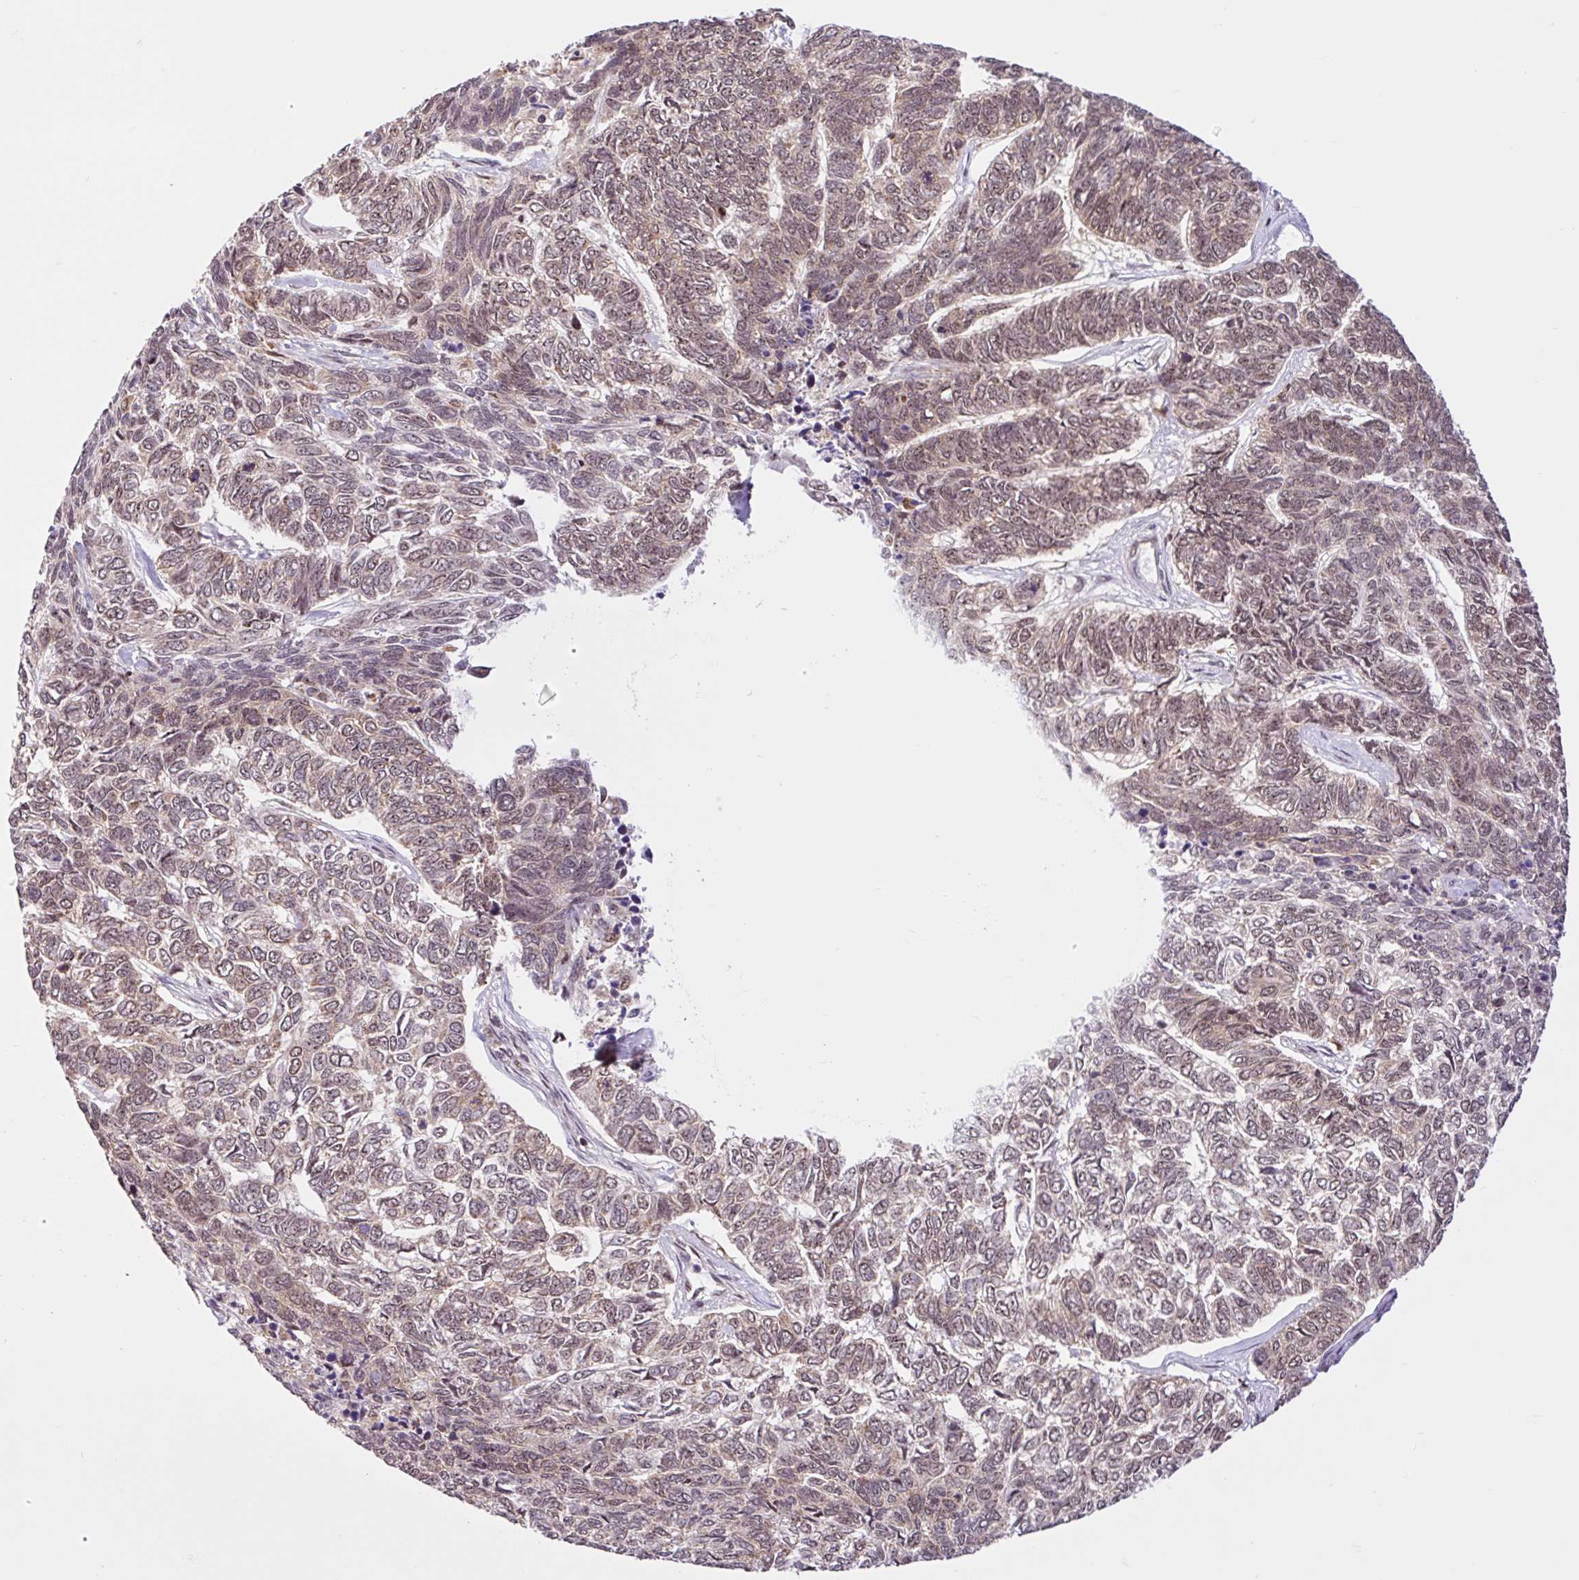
{"staining": {"intensity": "weak", "quantity": "25%-75%", "location": "cytoplasmic/membranous"}, "tissue": "skin cancer", "cell_type": "Tumor cells", "image_type": "cancer", "snomed": [{"axis": "morphology", "description": "Basal cell carcinoma"}, {"axis": "topography", "description": "Skin"}], "caption": "Immunohistochemical staining of skin basal cell carcinoma shows weak cytoplasmic/membranous protein staining in about 25%-75% of tumor cells.", "gene": "CCDC12", "patient": {"sex": "female", "age": 65}}